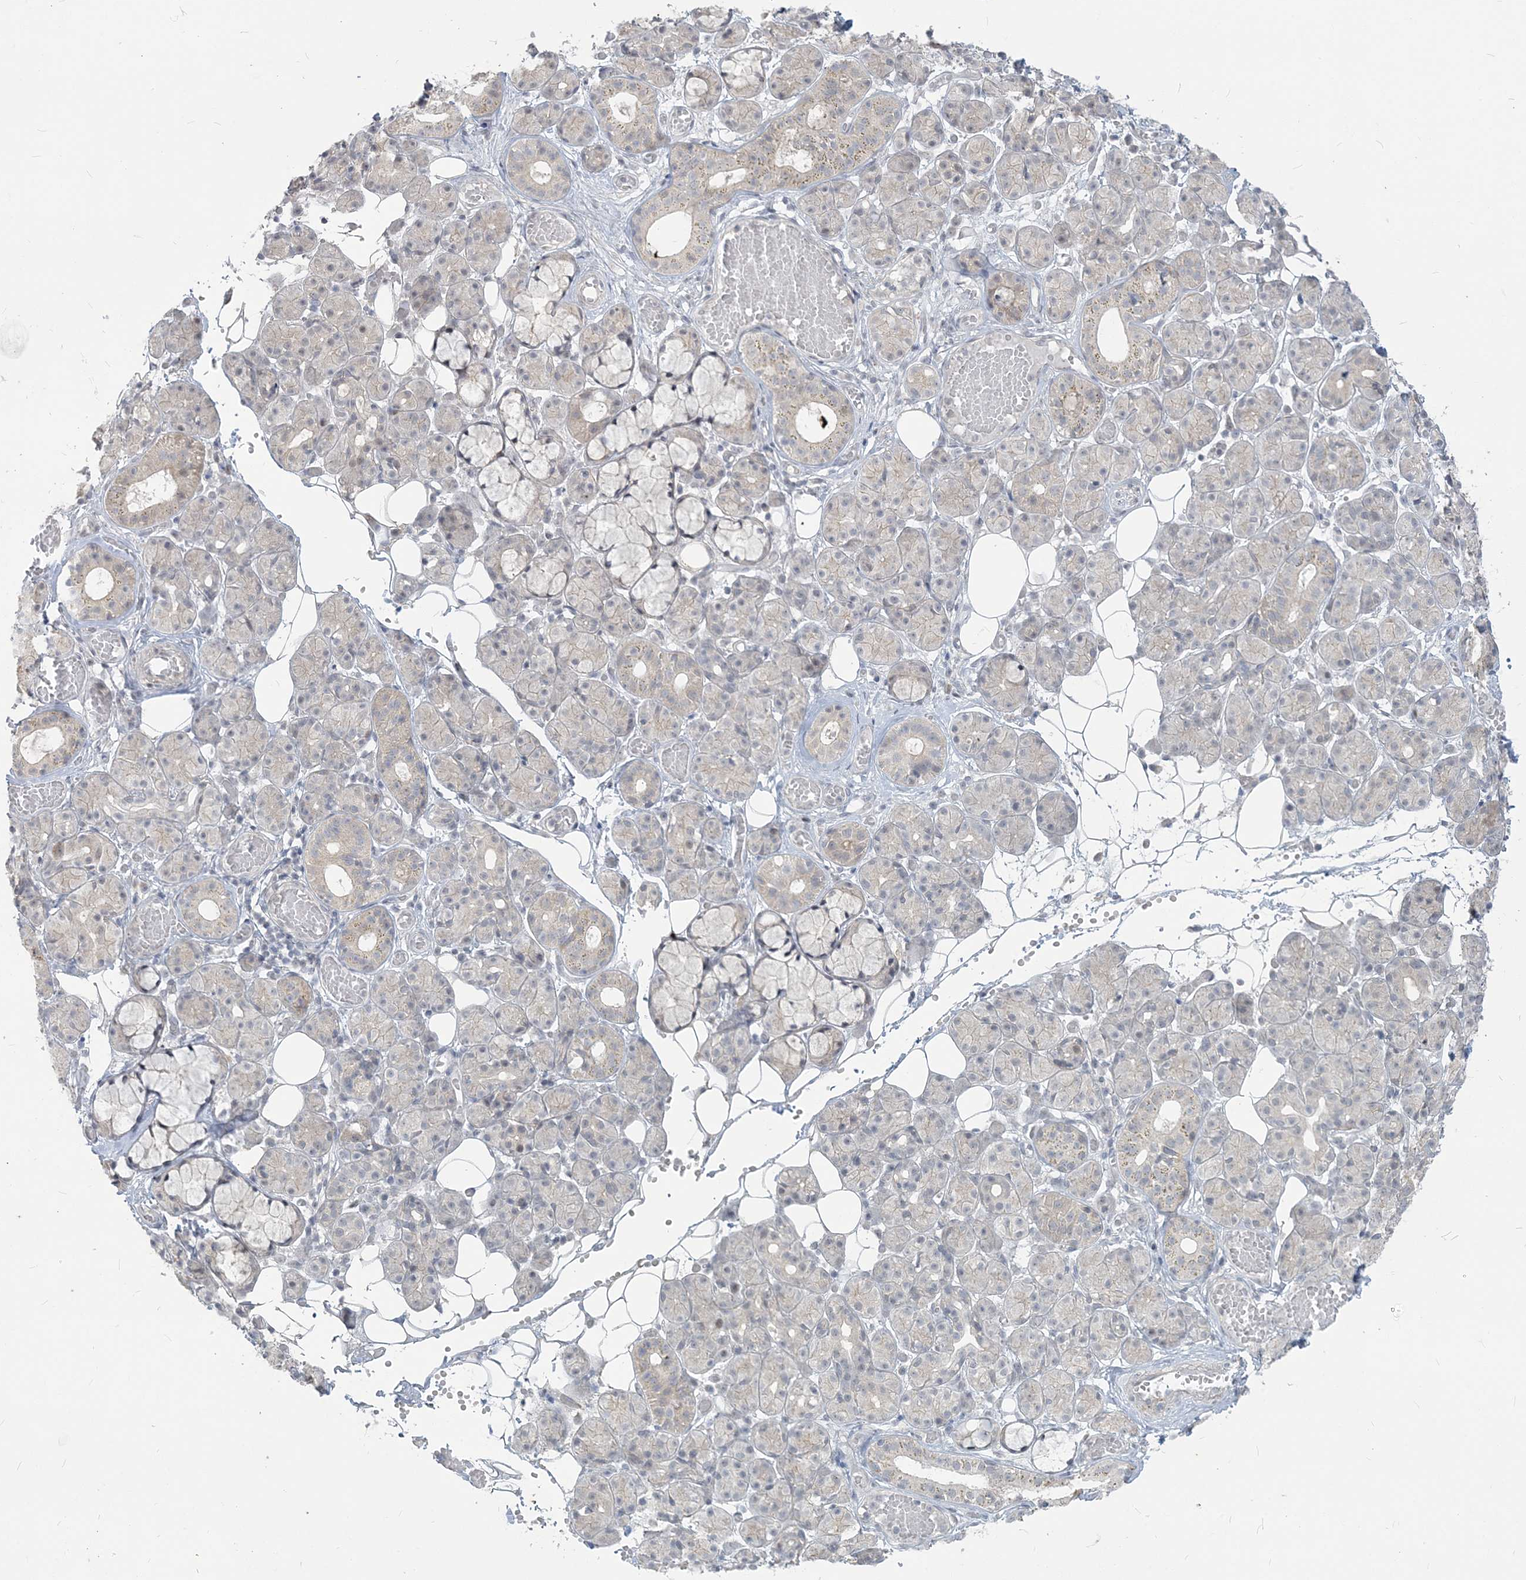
{"staining": {"intensity": "negative", "quantity": "none", "location": "none"}, "tissue": "salivary gland", "cell_type": "Glandular cells", "image_type": "normal", "snomed": [{"axis": "morphology", "description": "Normal tissue, NOS"}, {"axis": "topography", "description": "Salivary gland"}], "caption": "IHC of unremarkable human salivary gland shows no staining in glandular cells.", "gene": "SDAD1", "patient": {"sex": "male", "age": 63}}